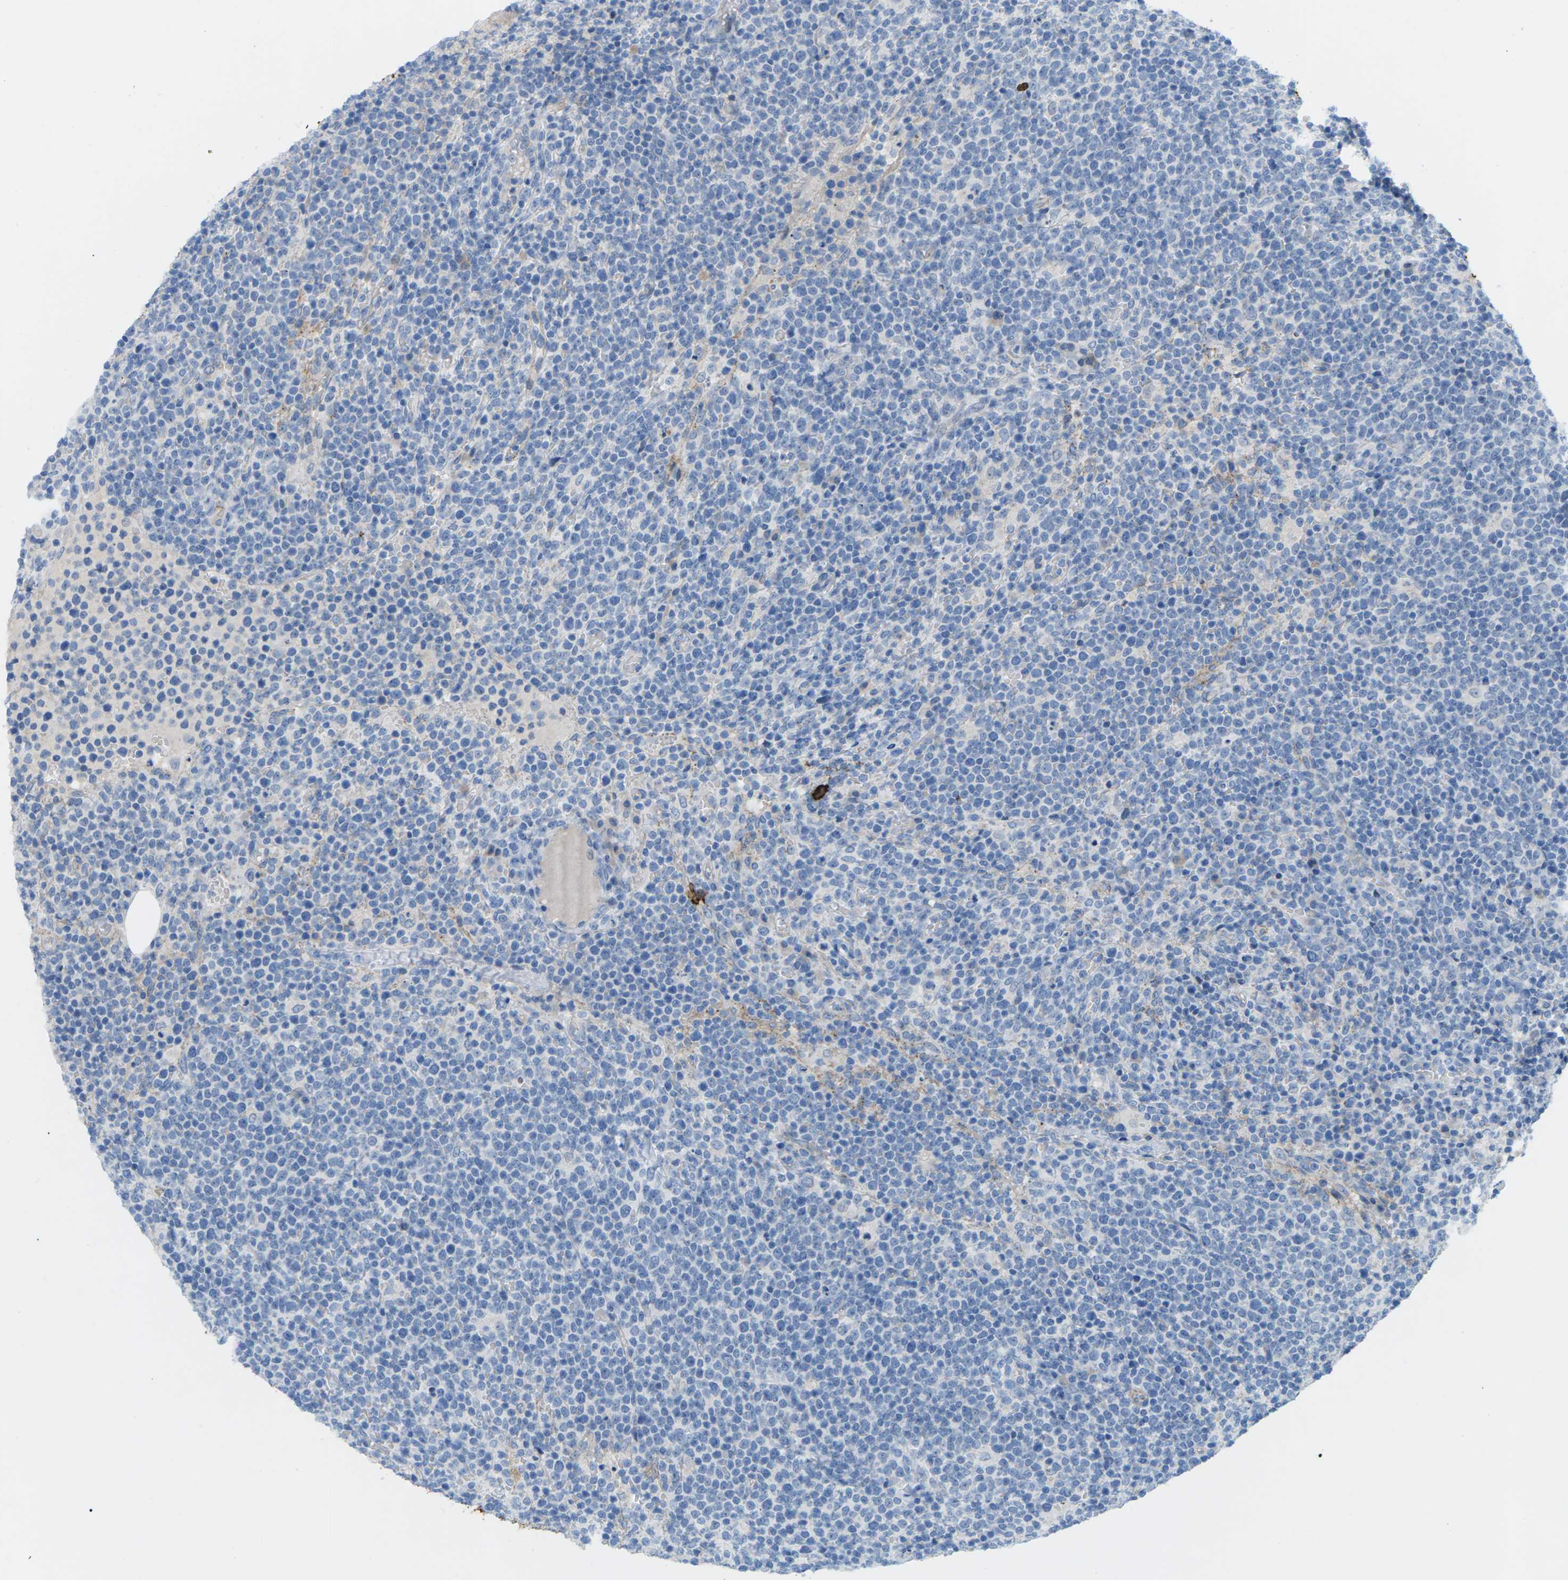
{"staining": {"intensity": "negative", "quantity": "none", "location": "none"}, "tissue": "lymphoma", "cell_type": "Tumor cells", "image_type": "cancer", "snomed": [{"axis": "morphology", "description": "Malignant lymphoma, non-Hodgkin's type, High grade"}, {"axis": "topography", "description": "Lymph node"}], "caption": "IHC photomicrograph of neoplastic tissue: high-grade malignant lymphoma, non-Hodgkin's type stained with DAB (3,3'-diaminobenzidine) reveals no significant protein positivity in tumor cells. (IHC, brightfield microscopy, high magnification).", "gene": "CLDN3", "patient": {"sex": "male", "age": 61}}